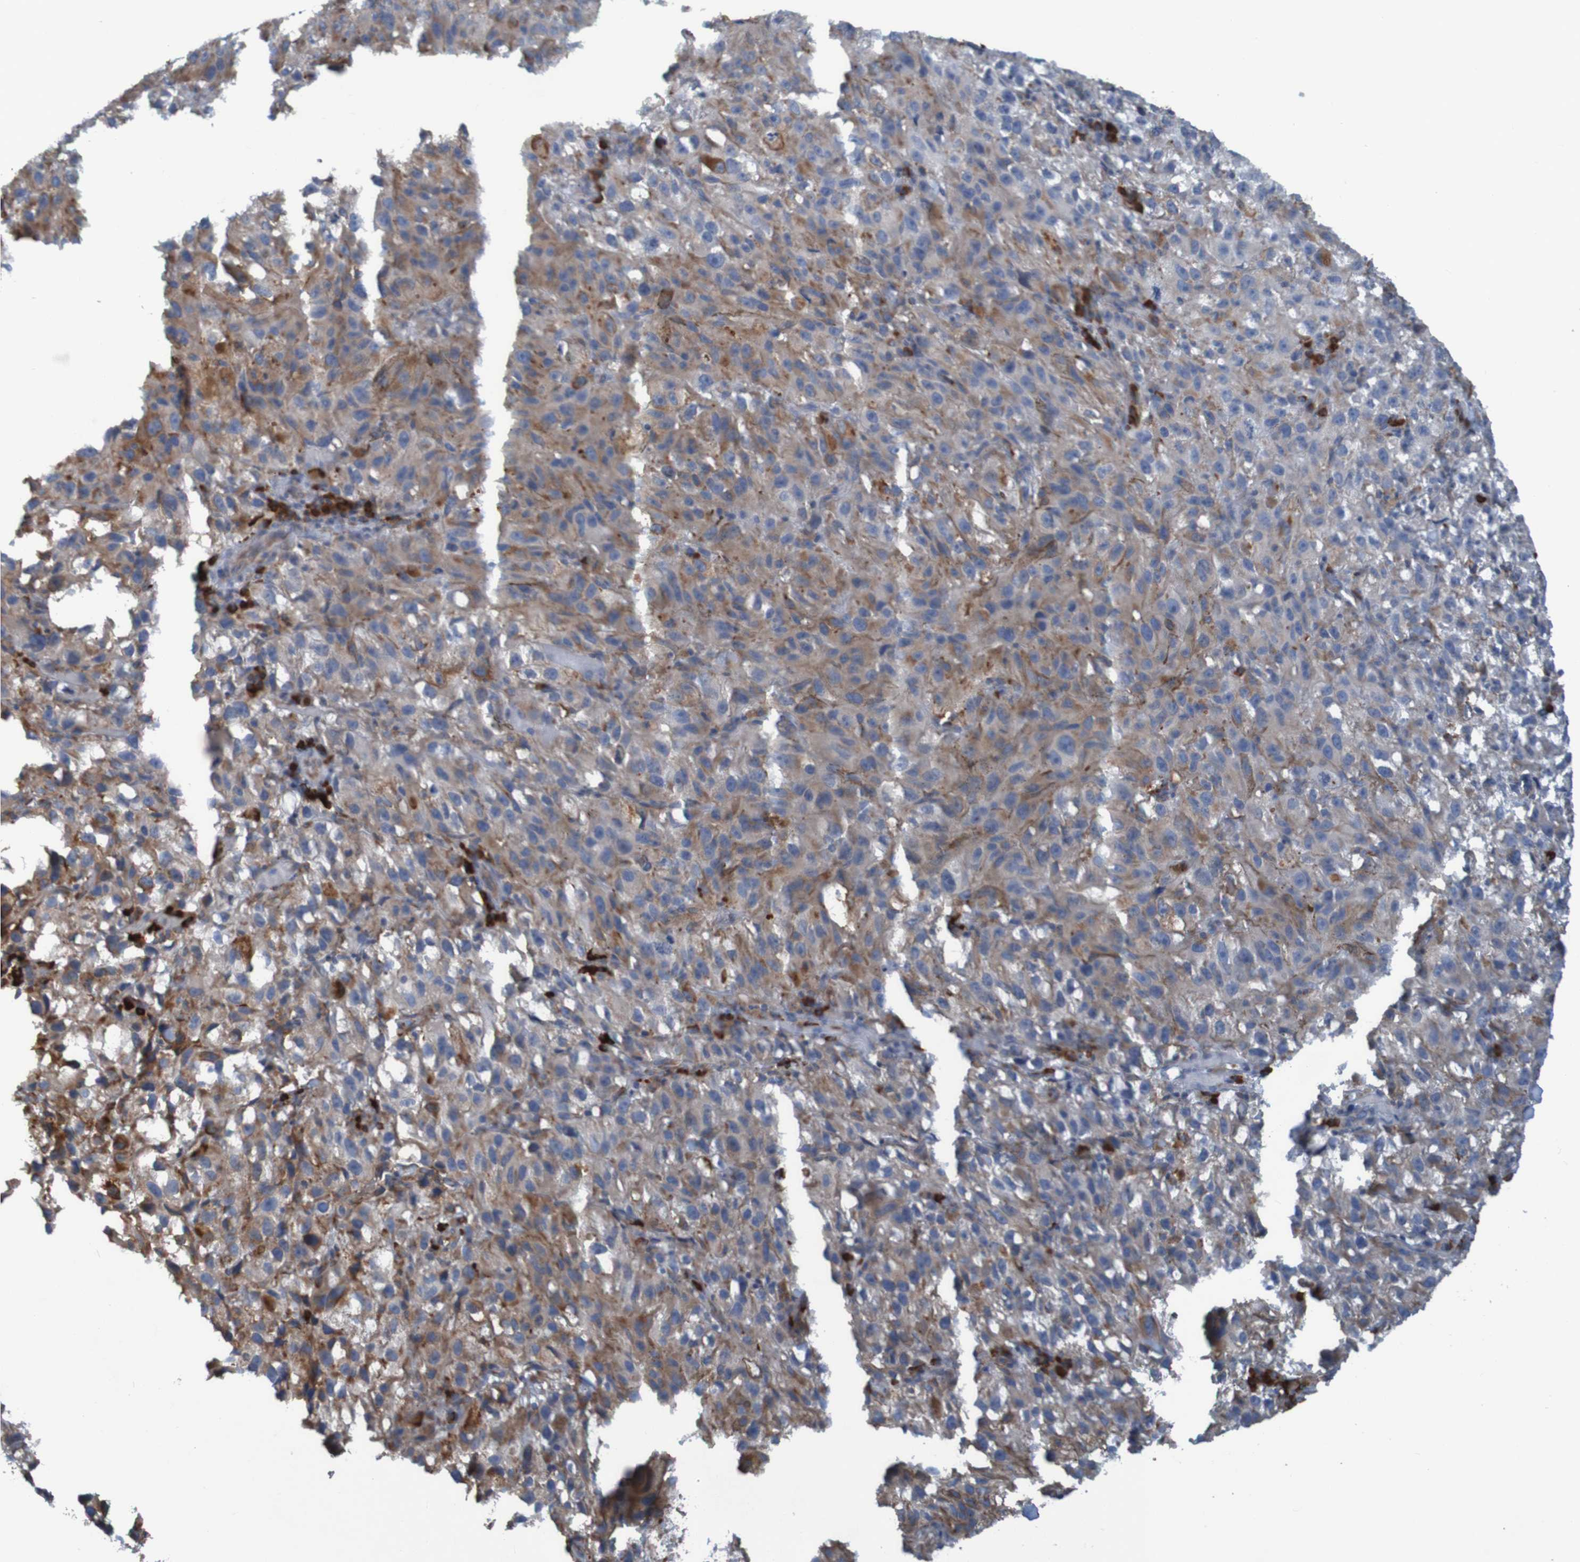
{"staining": {"intensity": "weak", "quantity": ">75%", "location": "cytoplasmic/membranous"}, "tissue": "melanoma", "cell_type": "Tumor cells", "image_type": "cancer", "snomed": [{"axis": "morphology", "description": "Malignant melanoma, NOS"}, {"axis": "topography", "description": "Skin"}], "caption": "Malignant melanoma stained with IHC reveals weak cytoplasmic/membranous expression in approximately >75% of tumor cells.", "gene": "SSR1", "patient": {"sex": "female", "age": 104}}